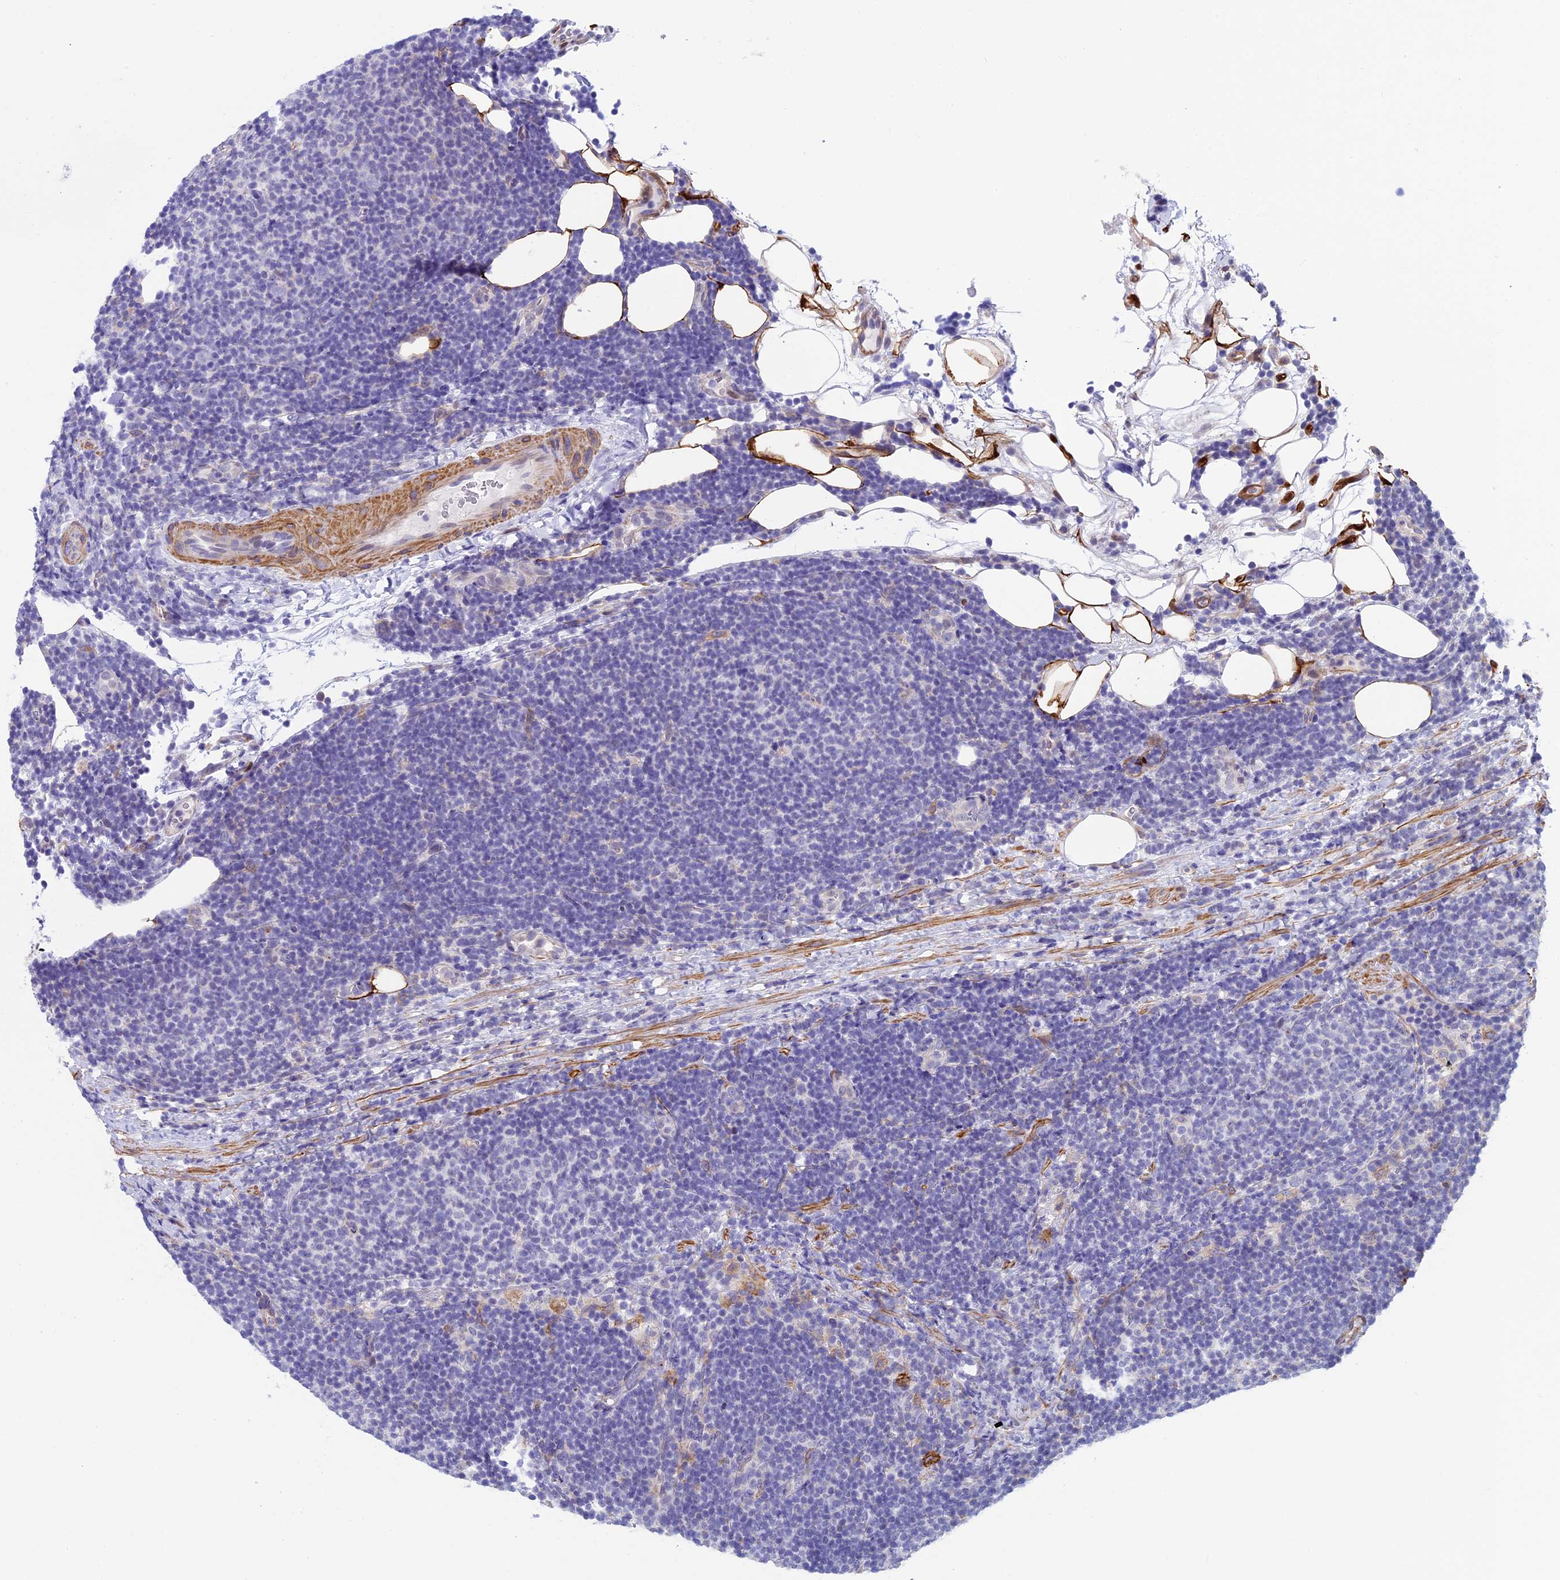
{"staining": {"intensity": "negative", "quantity": "none", "location": "none"}, "tissue": "lymphoma", "cell_type": "Tumor cells", "image_type": "cancer", "snomed": [{"axis": "morphology", "description": "Malignant lymphoma, non-Hodgkin's type, Low grade"}, {"axis": "topography", "description": "Lymph node"}], "caption": "DAB (3,3'-diaminobenzidine) immunohistochemical staining of low-grade malignant lymphoma, non-Hodgkin's type exhibits no significant expression in tumor cells.", "gene": "IGSF6", "patient": {"sex": "male", "age": 66}}